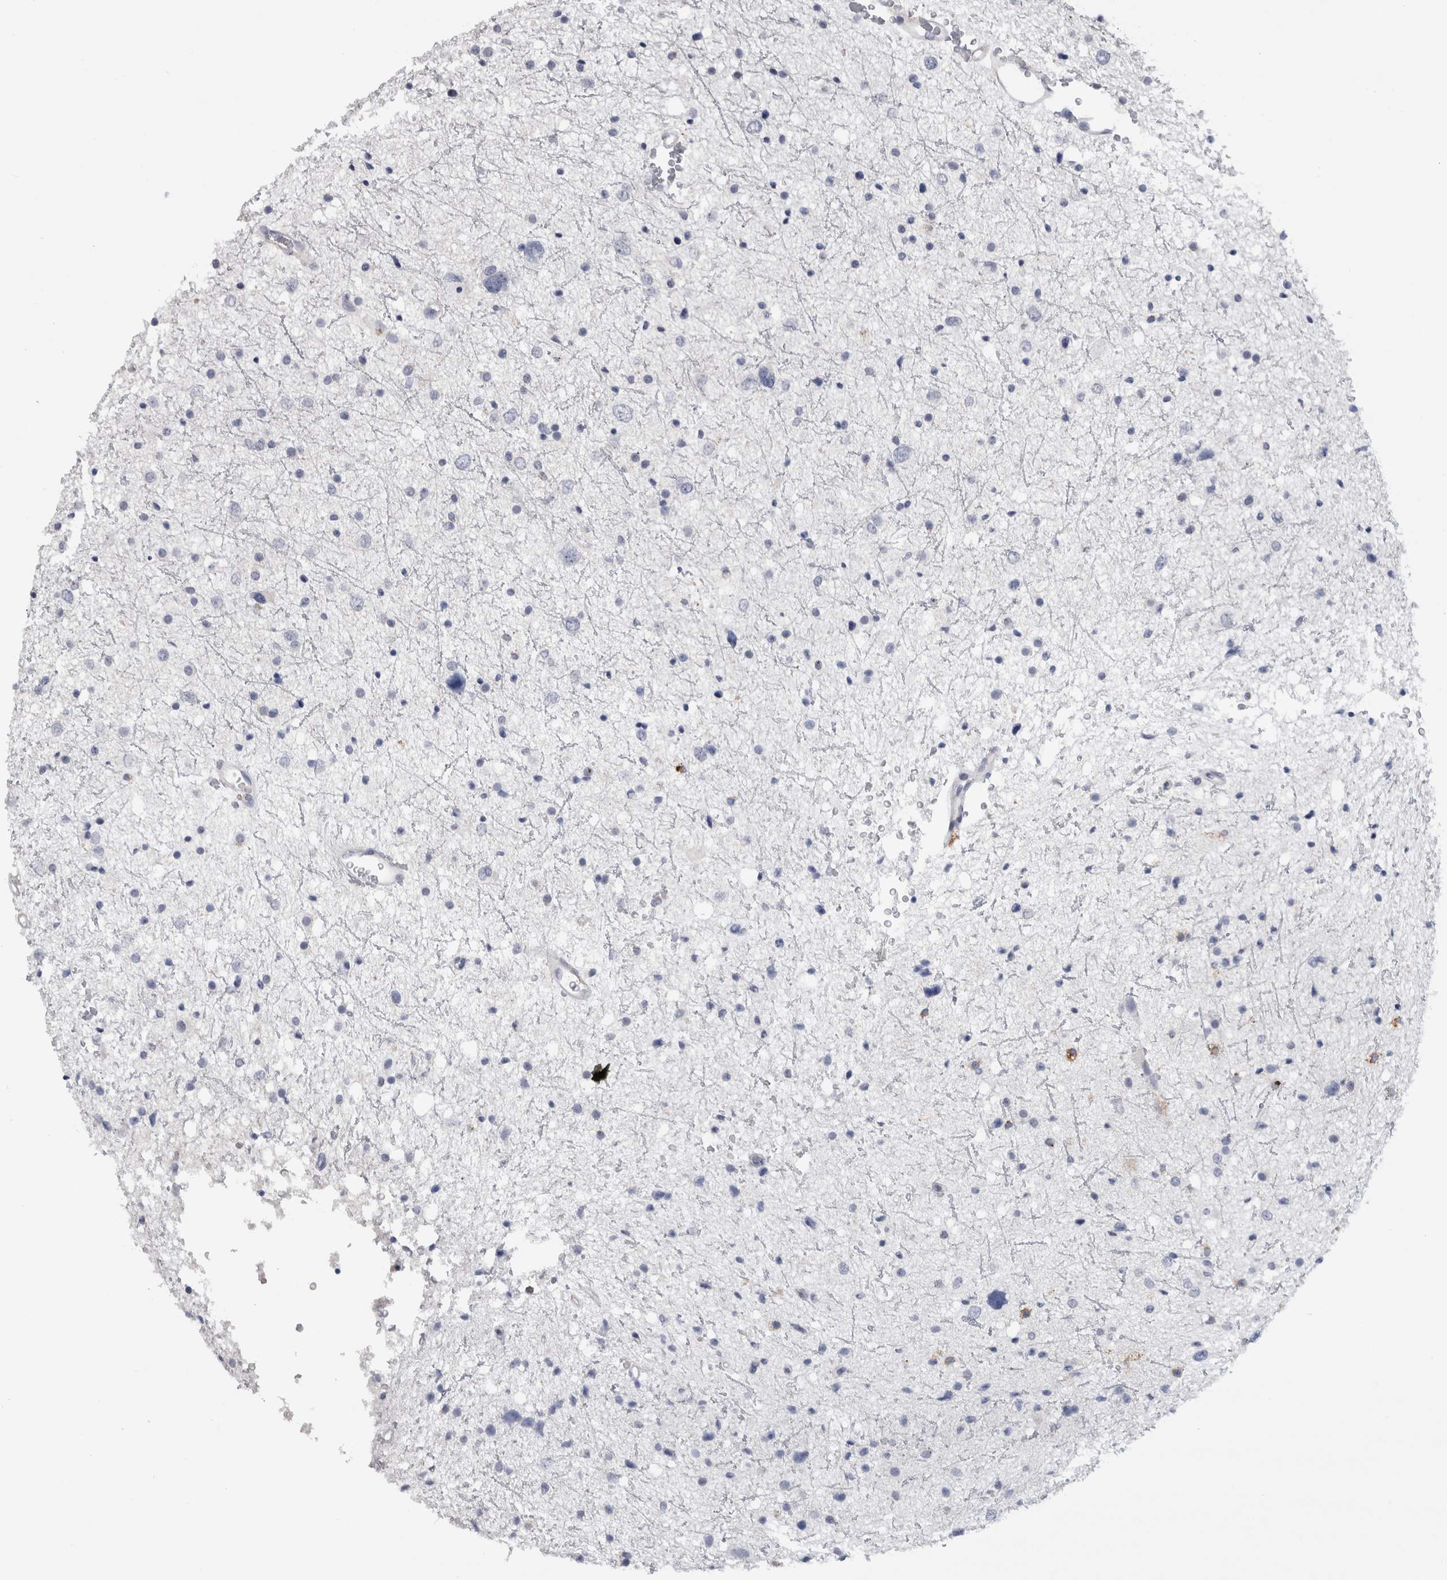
{"staining": {"intensity": "negative", "quantity": "none", "location": "none"}, "tissue": "glioma", "cell_type": "Tumor cells", "image_type": "cancer", "snomed": [{"axis": "morphology", "description": "Glioma, malignant, Low grade"}, {"axis": "topography", "description": "Brain"}], "caption": "Immunohistochemical staining of low-grade glioma (malignant) demonstrates no significant staining in tumor cells.", "gene": "CD63", "patient": {"sex": "female", "age": 37}}